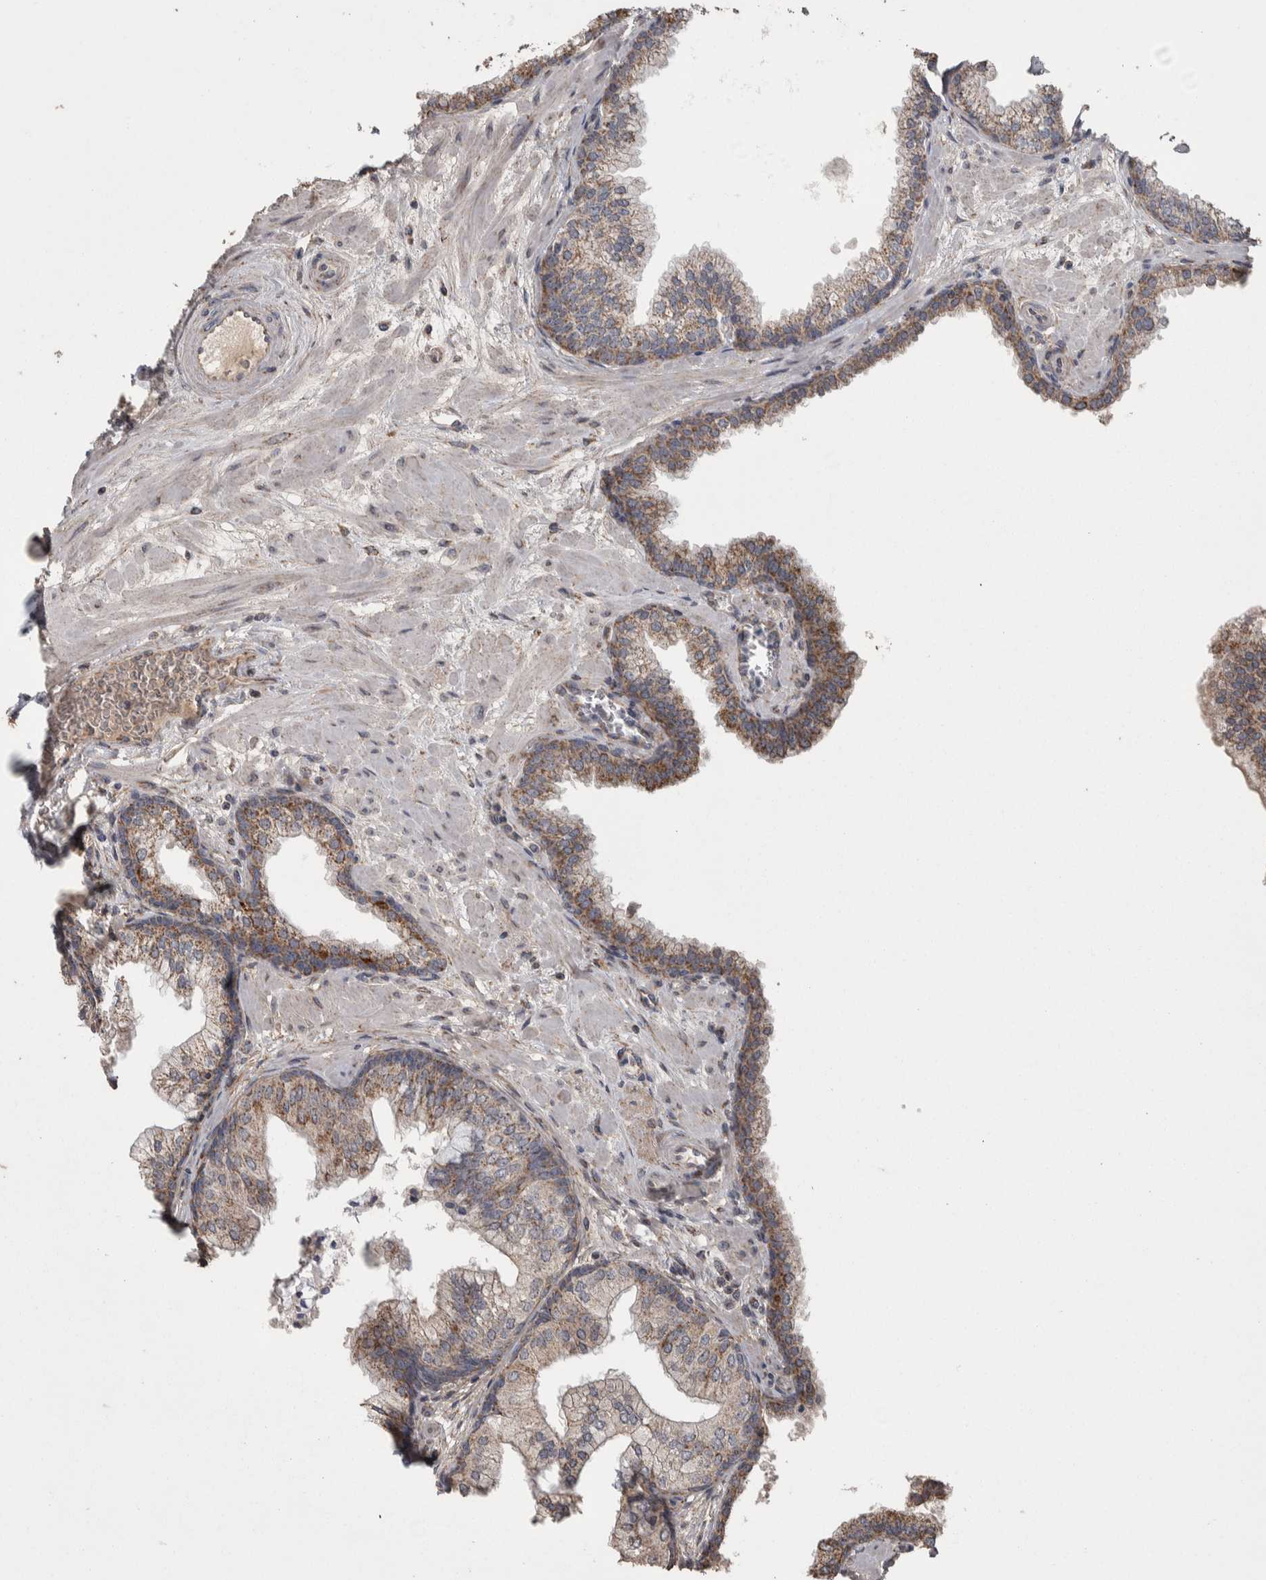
{"staining": {"intensity": "moderate", "quantity": ">75%", "location": "cytoplasmic/membranous"}, "tissue": "prostate", "cell_type": "Glandular cells", "image_type": "normal", "snomed": [{"axis": "morphology", "description": "Normal tissue, NOS"}, {"axis": "morphology", "description": "Urothelial carcinoma, Low grade"}, {"axis": "topography", "description": "Urinary bladder"}, {"axis": "topography", "description": "Prostate"}], "caption": "High-power microscopy captured an immunohistochemistry (IHC) photomicrograph of unremarkable prostate, revealing moderate cytoplasmic/membranous expression in approximately >75% of glandular cells. Nuclei are stained in blue.", "gene": "SCO1", "patient": {"sex": "male", "age": 60}}